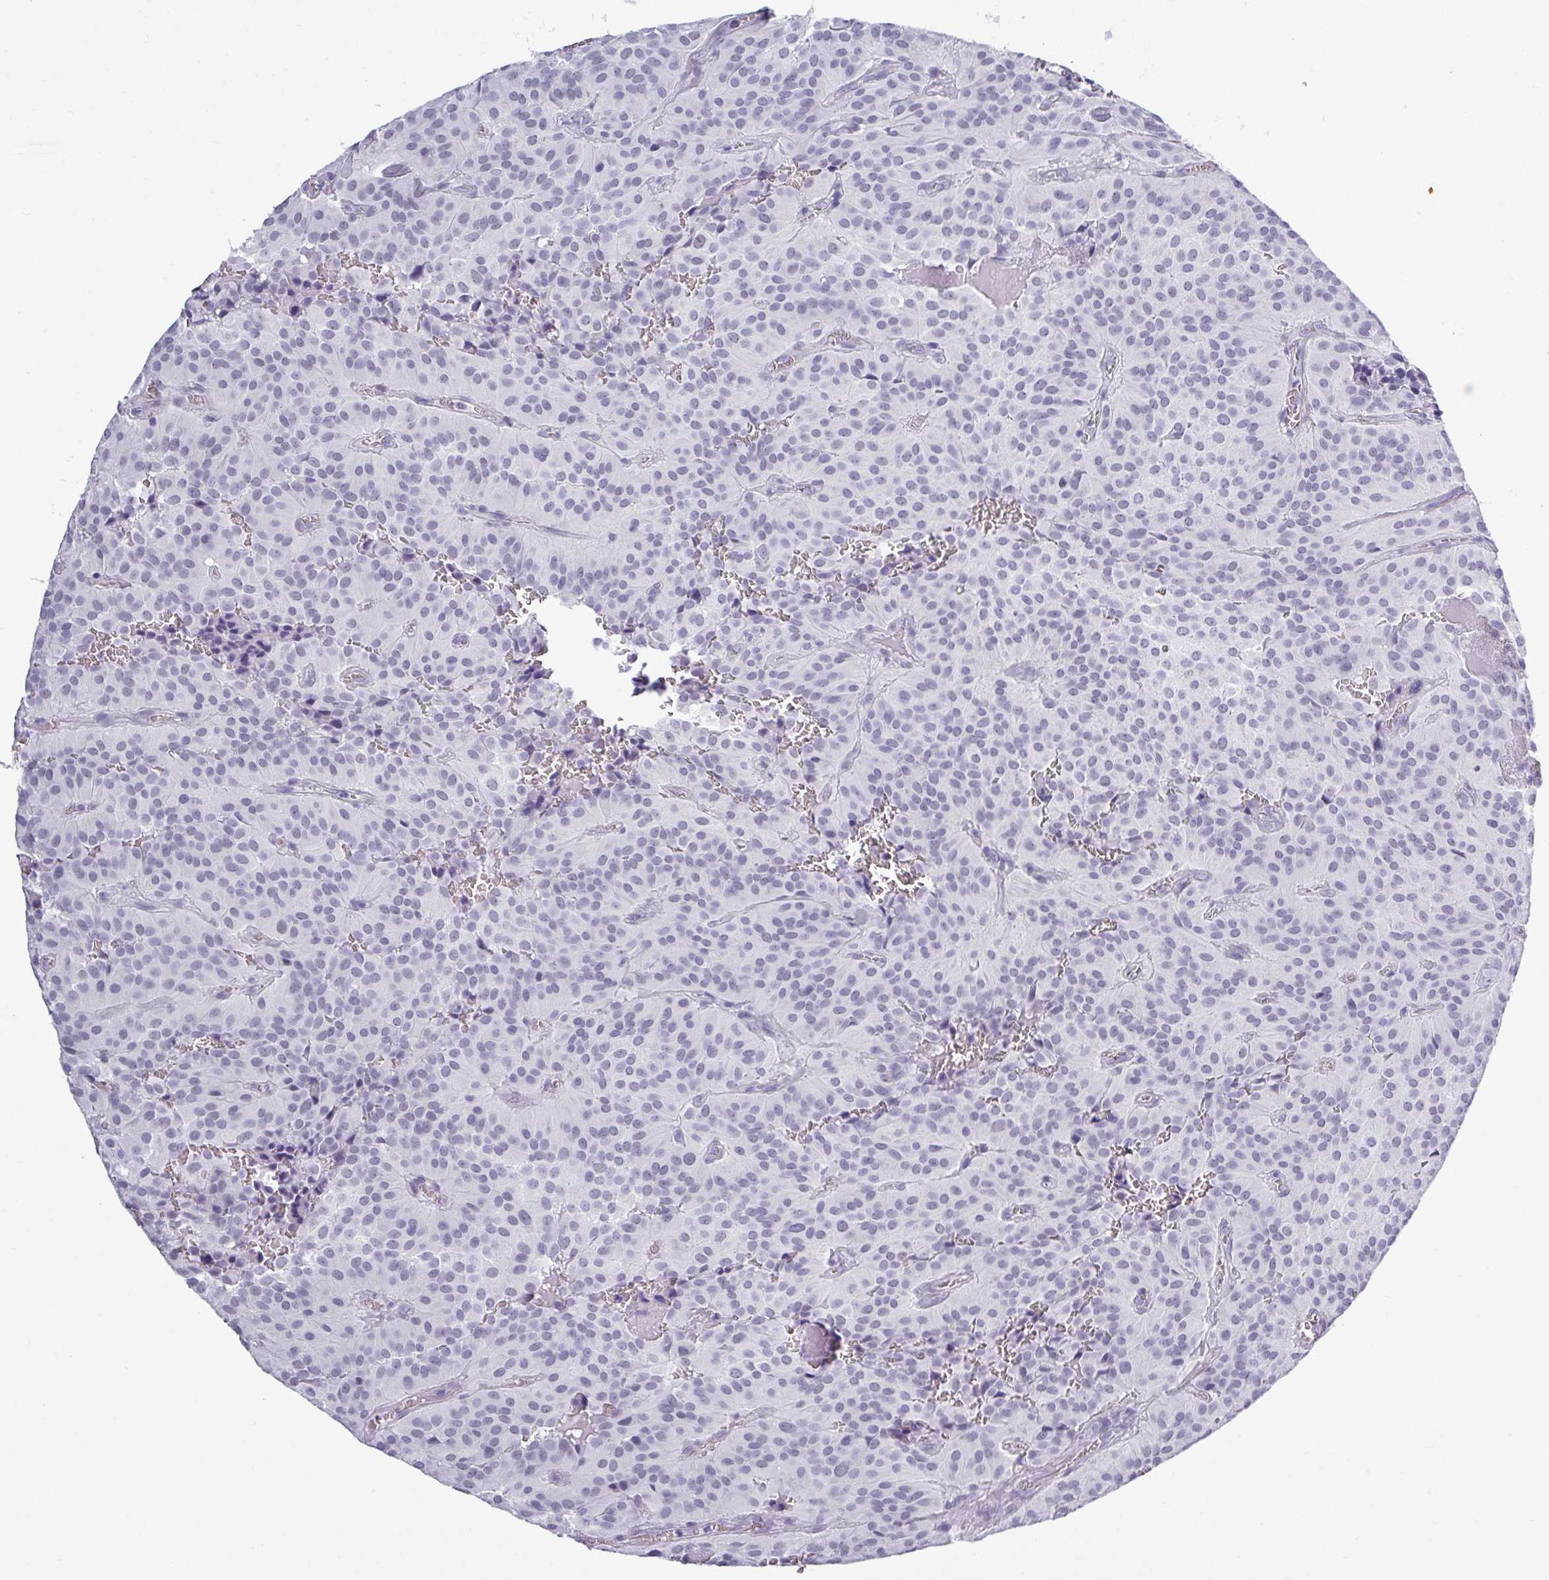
{"staining": {"intensity": "negative", "quantity": "none", "location": "none"}, "tissue": "glioma", "cell_type": "Tumor cells", "image_type": "cancer", "snomed": [{"axis": "morphology", "description": "Glioma, malignant, Low grade"}, {"axis": "topography", "description": "Brain"}], "caption": "Image shows no protein expression in tumor cells of glioma tissue.", "gene": "SRGAP1", "patient": {"sex": "male", "age": 42}}